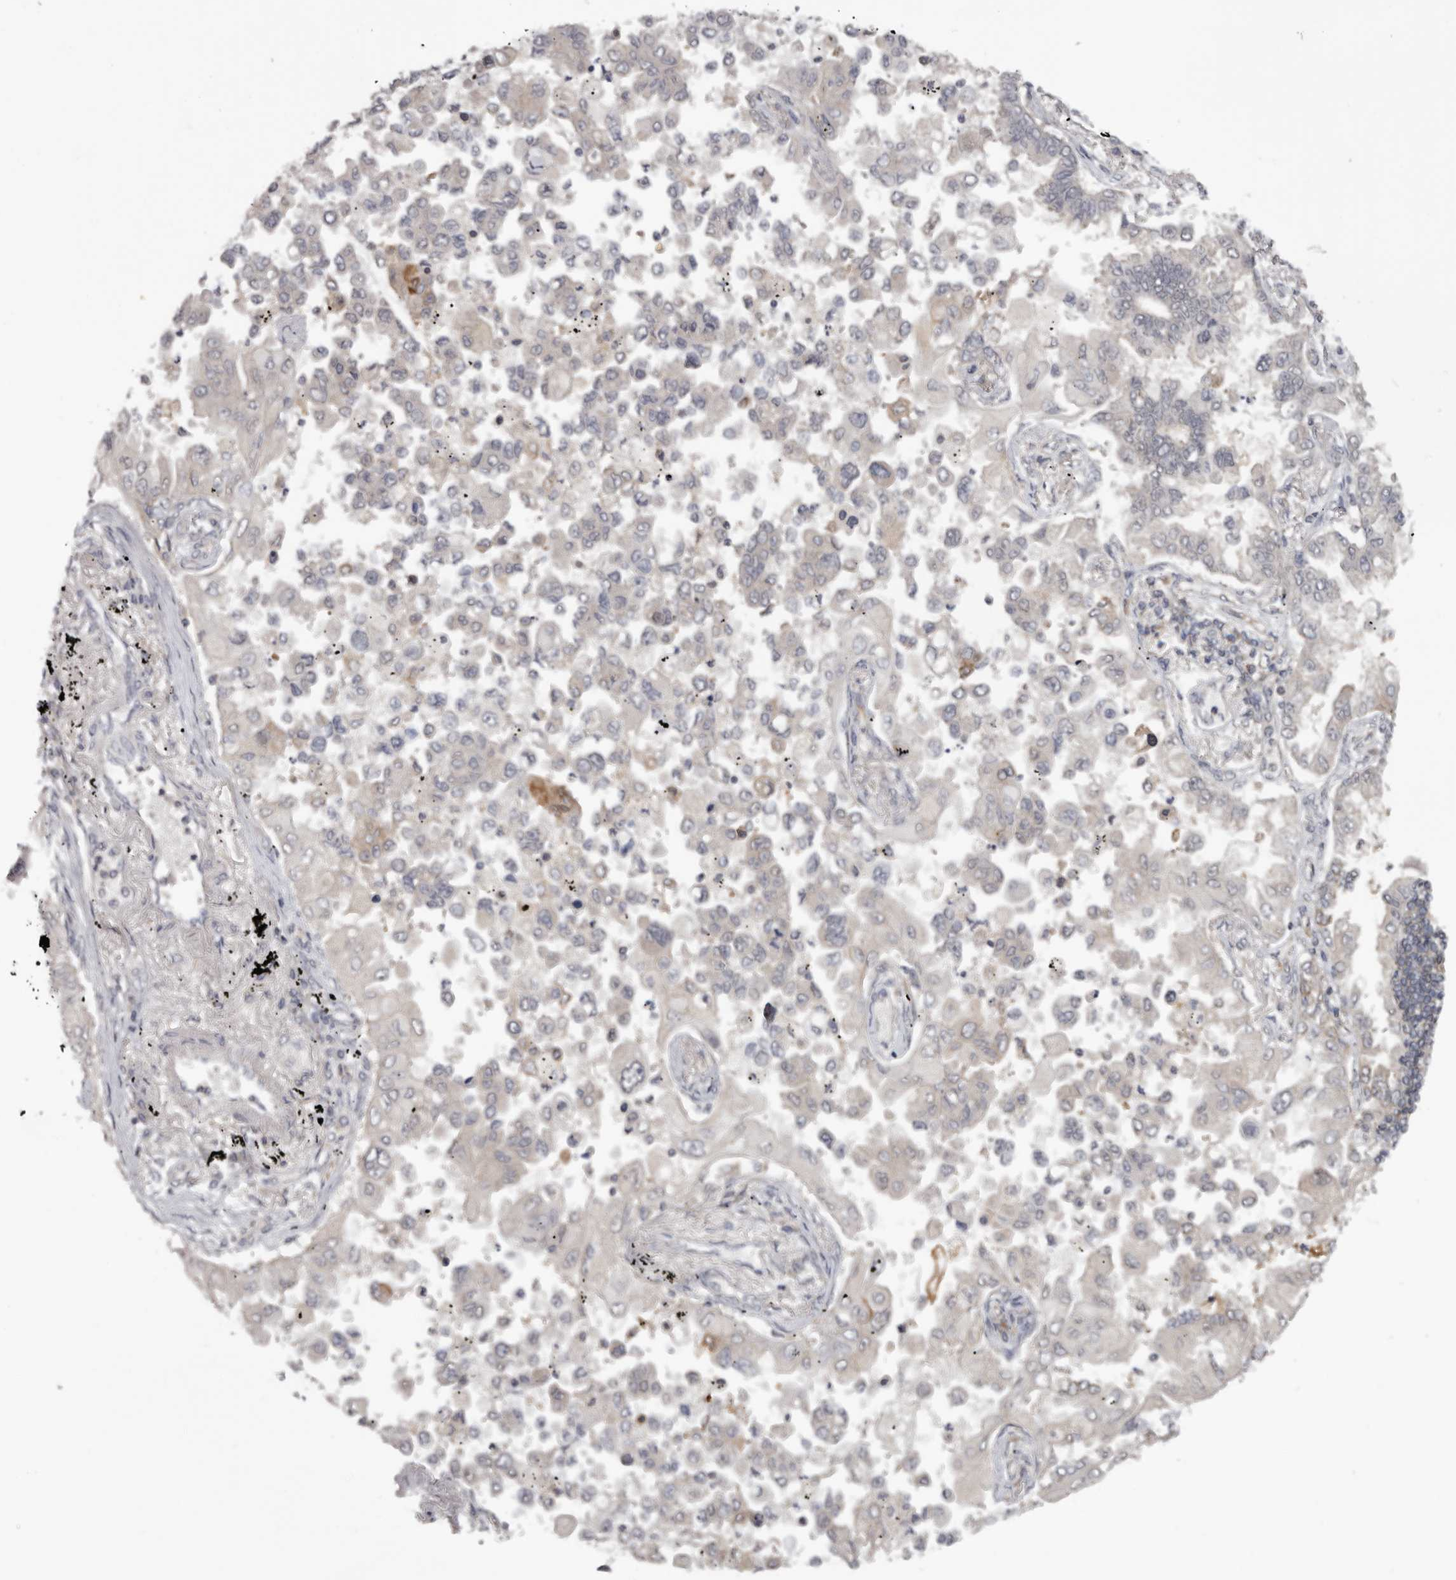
{"staining": {"intensity": "negative", "quantity": "none", "location": "none"}, "tissue": "lung cancer", "cell_type": "Tumor cells", "image_type": "cancer", "snomed": [{"axis": "morphology", "description": "Adenocarcinoma, NOS"}, {"axis": "topography", "description": "Lung"}], "caption": "A histopathology image of lung cancer stained for a protein shows no brown staining in tumor cells.", "gene": "ANKRD44", "patient": {"sex": "female", "age": 67}}